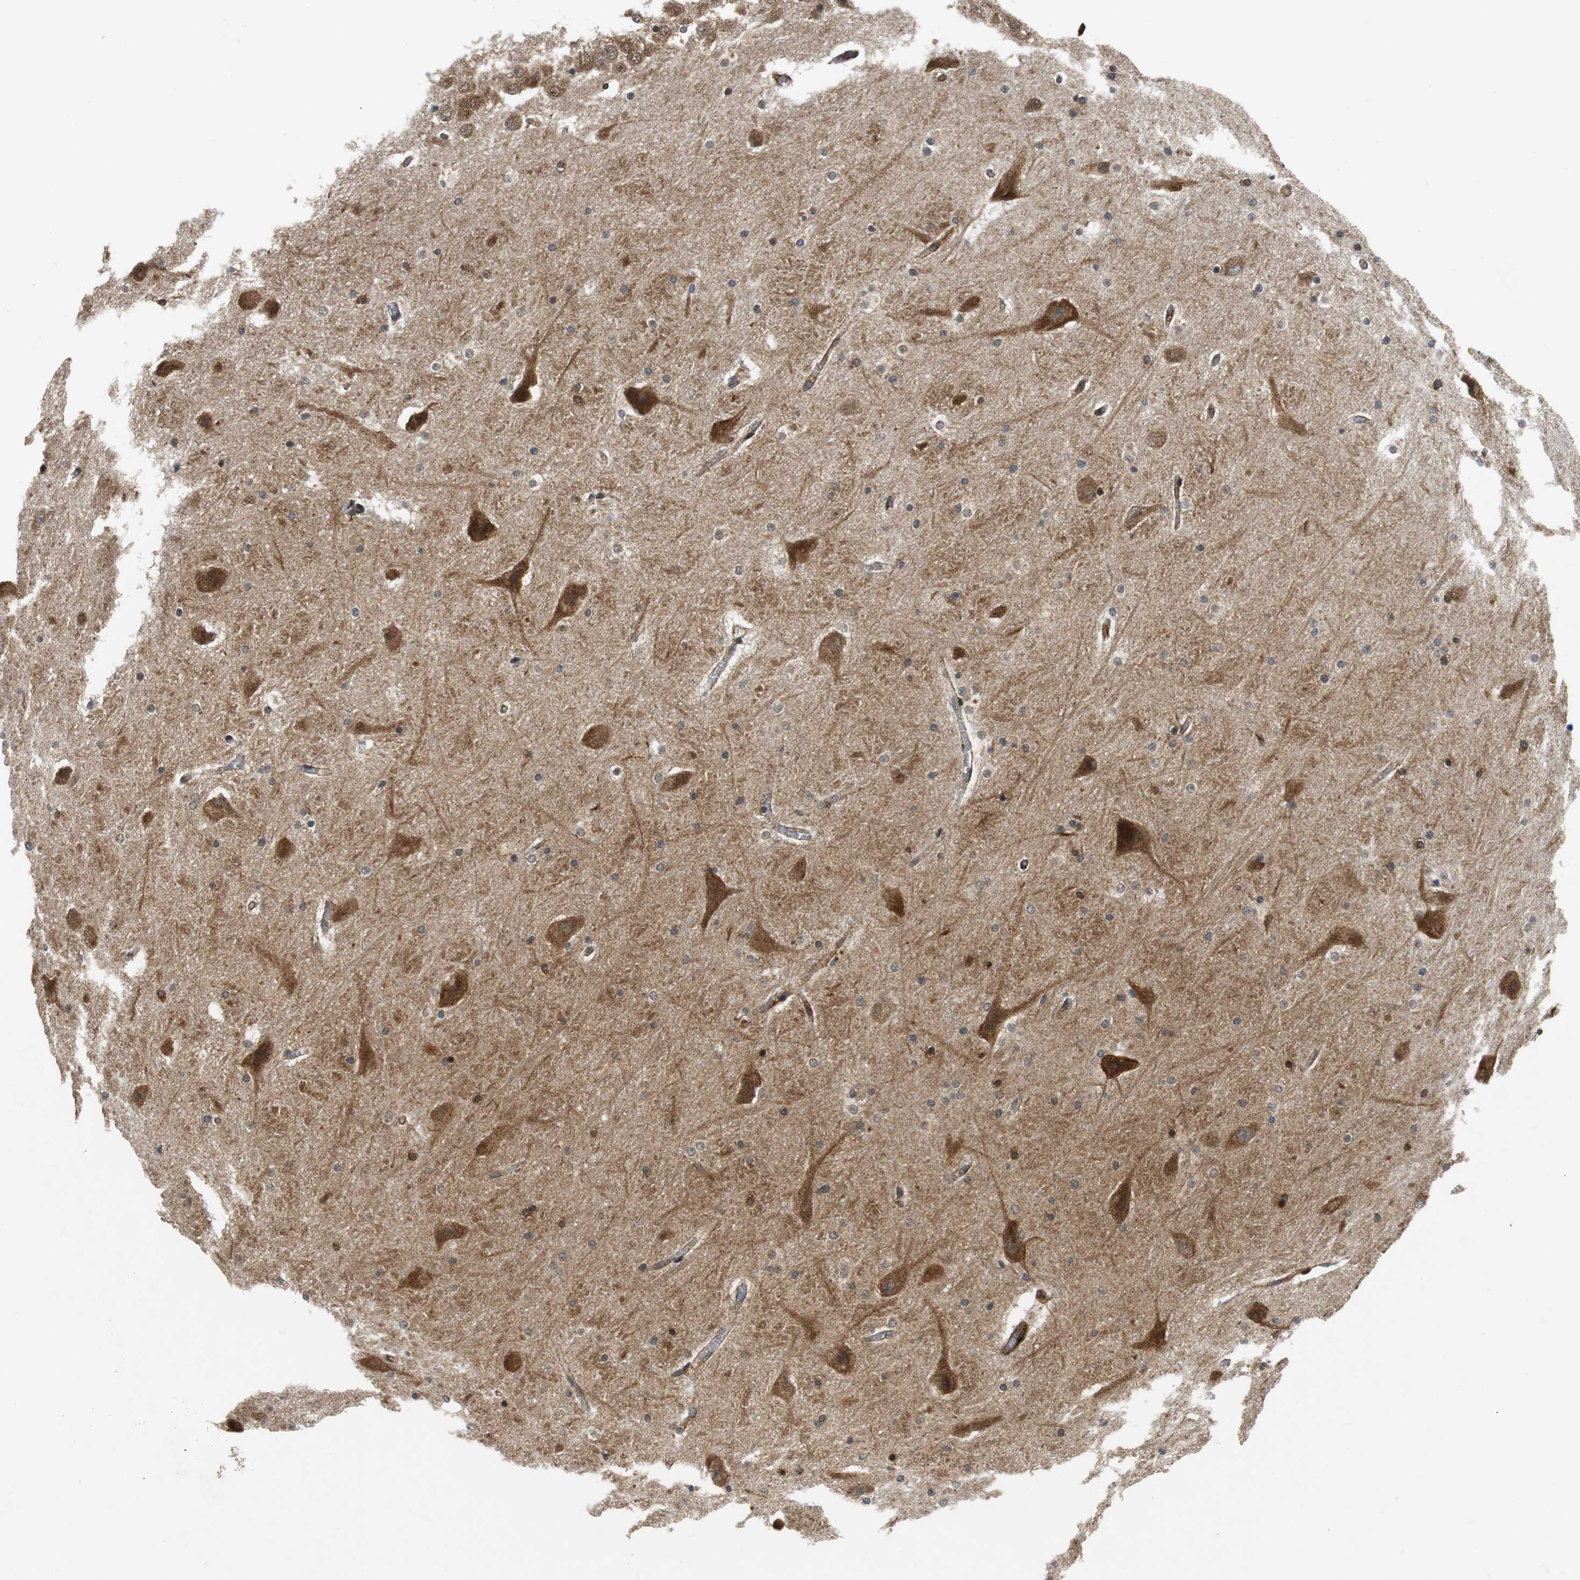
{"staining": {"intensity": "moderate", "quantity": ">75%", "location": "cytoplasmic/membranous"}, "tissue": "hippocampus", "cell_type": "Glial cells", "image_type": "normal", "snomed": [{"axis": "morphology", "description": "Normal tissue, NOS"}, {"axis": "topography", "description": "Hippocampus"}], "caption": "An immunohistochemistry (IHC) histopathology image of benign tissue is shown. Protein staining in brown highlights moderate cytoplasmic/membranous positivity in hippocampus within glial cells. The staining was performed using DAB (3,3'-diaminobenzidine), with brown indicating positive protein expression. Nuclei are stained blue with hematoxylin.", "gene": "ISCU", "patient": {"sex": "male", "age": 45}}